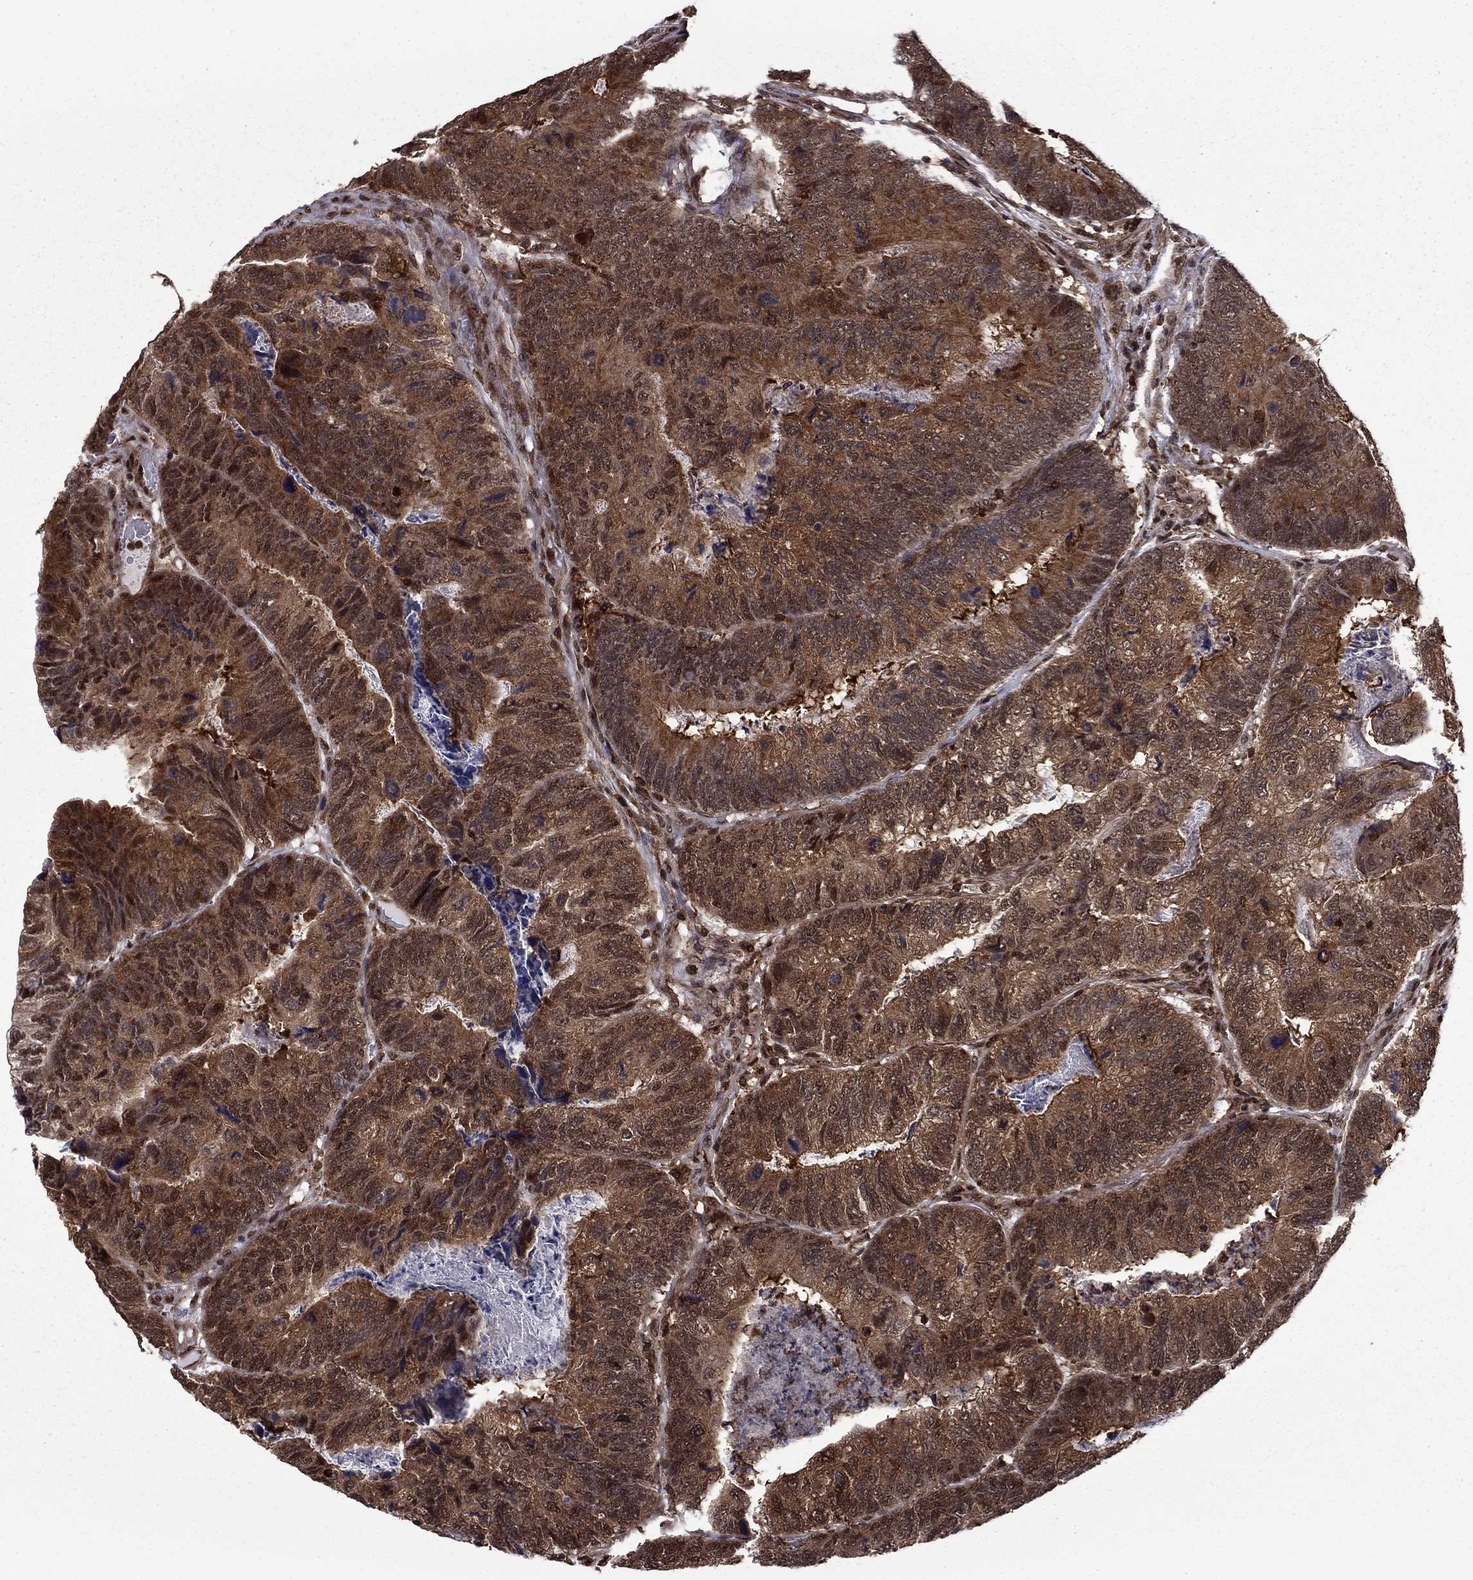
{"staining": {"intensity": "moderate", "quantity": "25%-75%", "location": "cytoplasmic/membranous,nuclear"}, "tissue": "colorectal cancer", "cell_type": "Tumor cells", "image_type": "cancer", "snomed": [{"axis": "morphology", "description": "Adenocarcinoma, NOS"}, {"axis": "topography", "description": "Colon"}], "caption": "IHC staining of colorectal cancer, which demonstrates medium levels of moderate cytoplasmic/membranous and nuclear staining in approximately 25%-75% of tumor cells indicating moderate cytoplasmic/membranous and nuclear protein positivity. The staining was performed using DAB (3,3'-diaminobenzidine) (brown) for protein detection and nuclei were counterstained in hematoxylin (blue).", "gene": "PSMD2", "patient": {"sex": "female", "age": 67}}